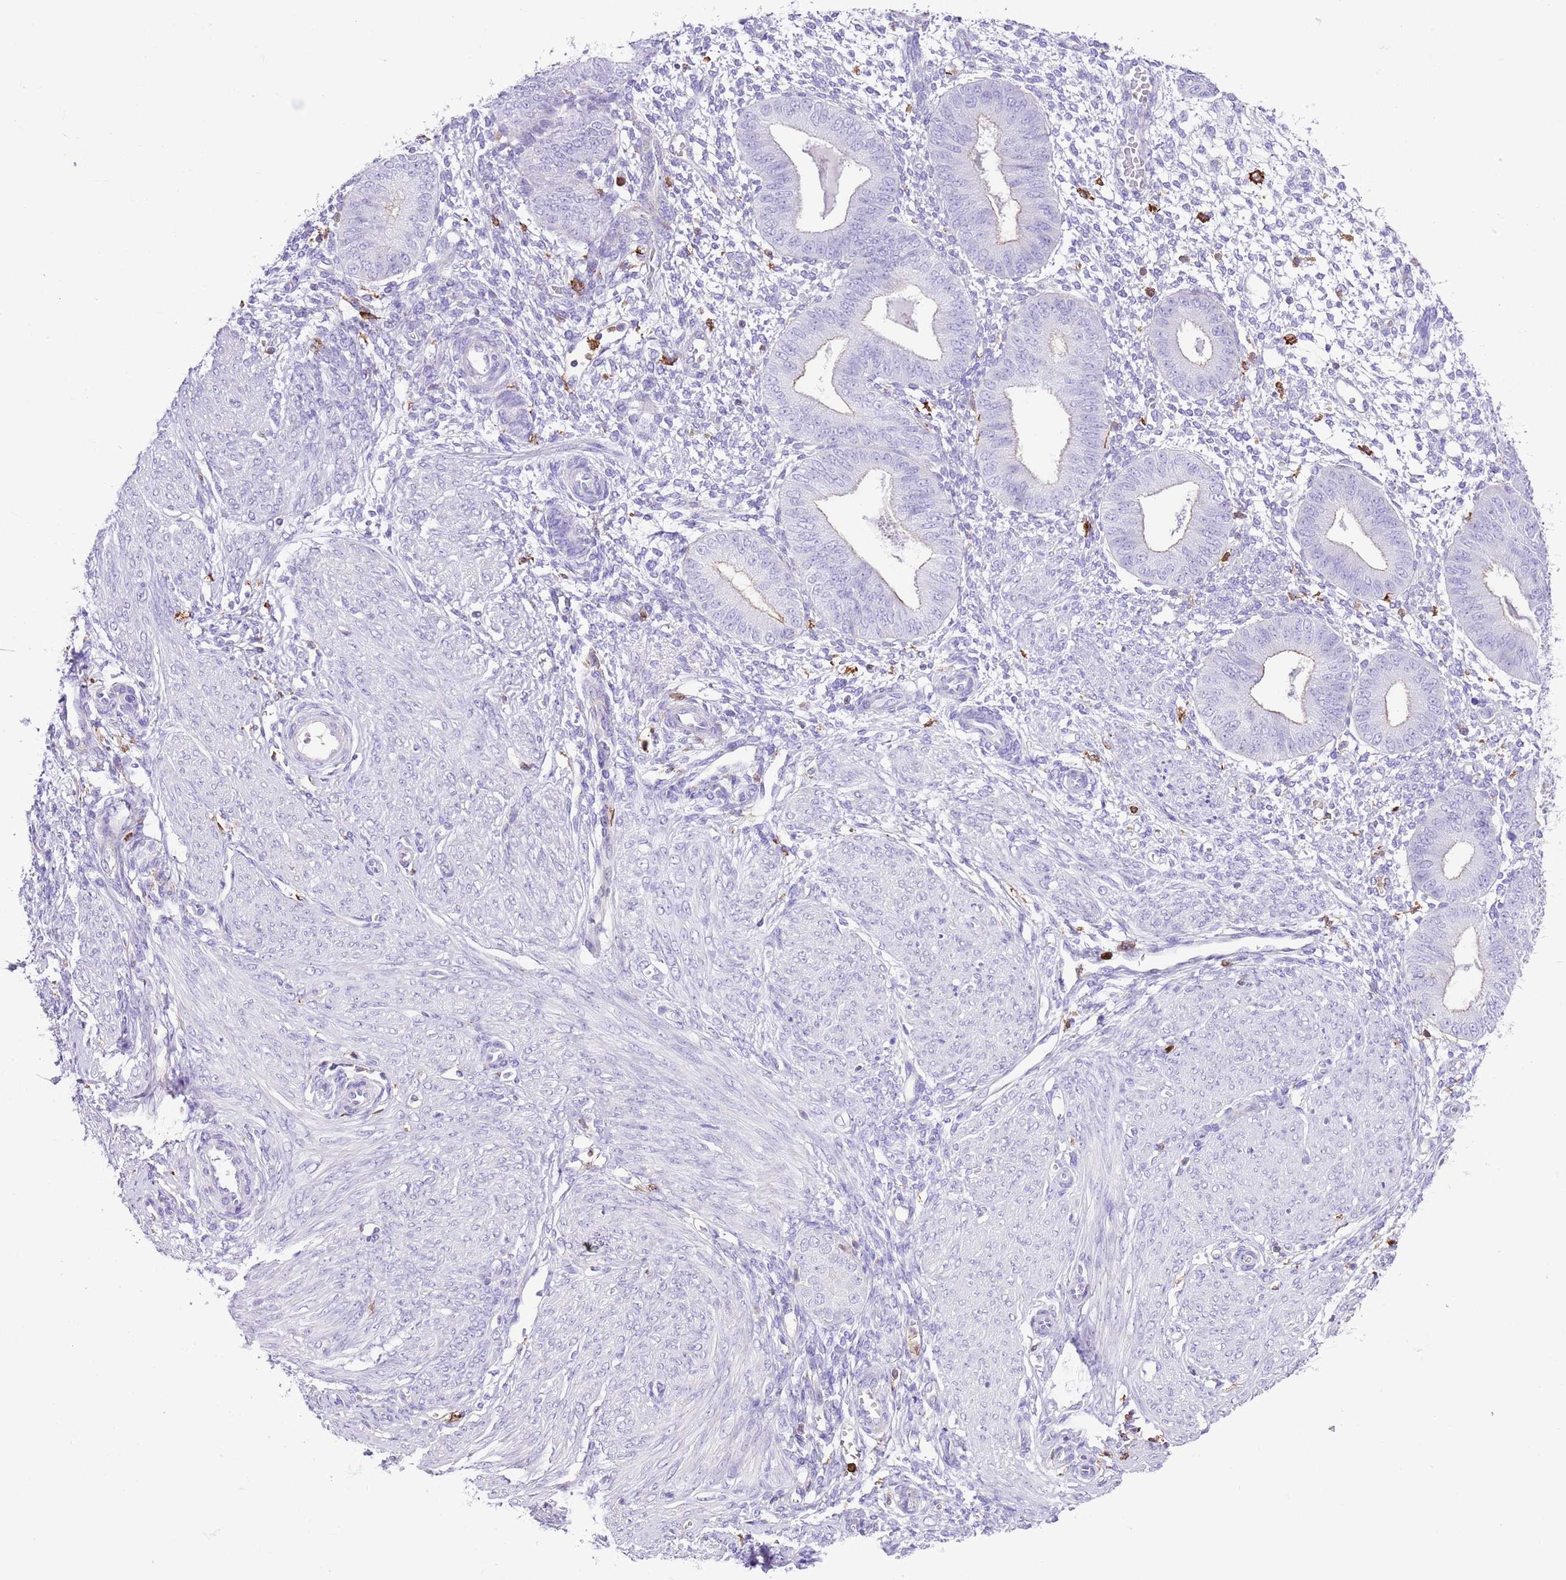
{"staining": {"intensity": "negative", "quantity": "none", "location": "none"}, "tissue": "endometrium", "cell_type": "Cells in endometrial stroma", "image_type": "normal", "snomed": [{"axis": "morphology", "description": "Normal tissue, NOS"}, {"axis": "topography", "description": "Endometrium"}], "caption": "IHC photomicrograph of normal endometrium stained for a protein (brown), which demonstrates no positivity in cells in endometrial stroma. (Brightfield microscopy of DAB immunohistochemistry (IHC) at high magnification).", "gene": "EFHD2", "patient": {"sex": "female", "age": 49}}